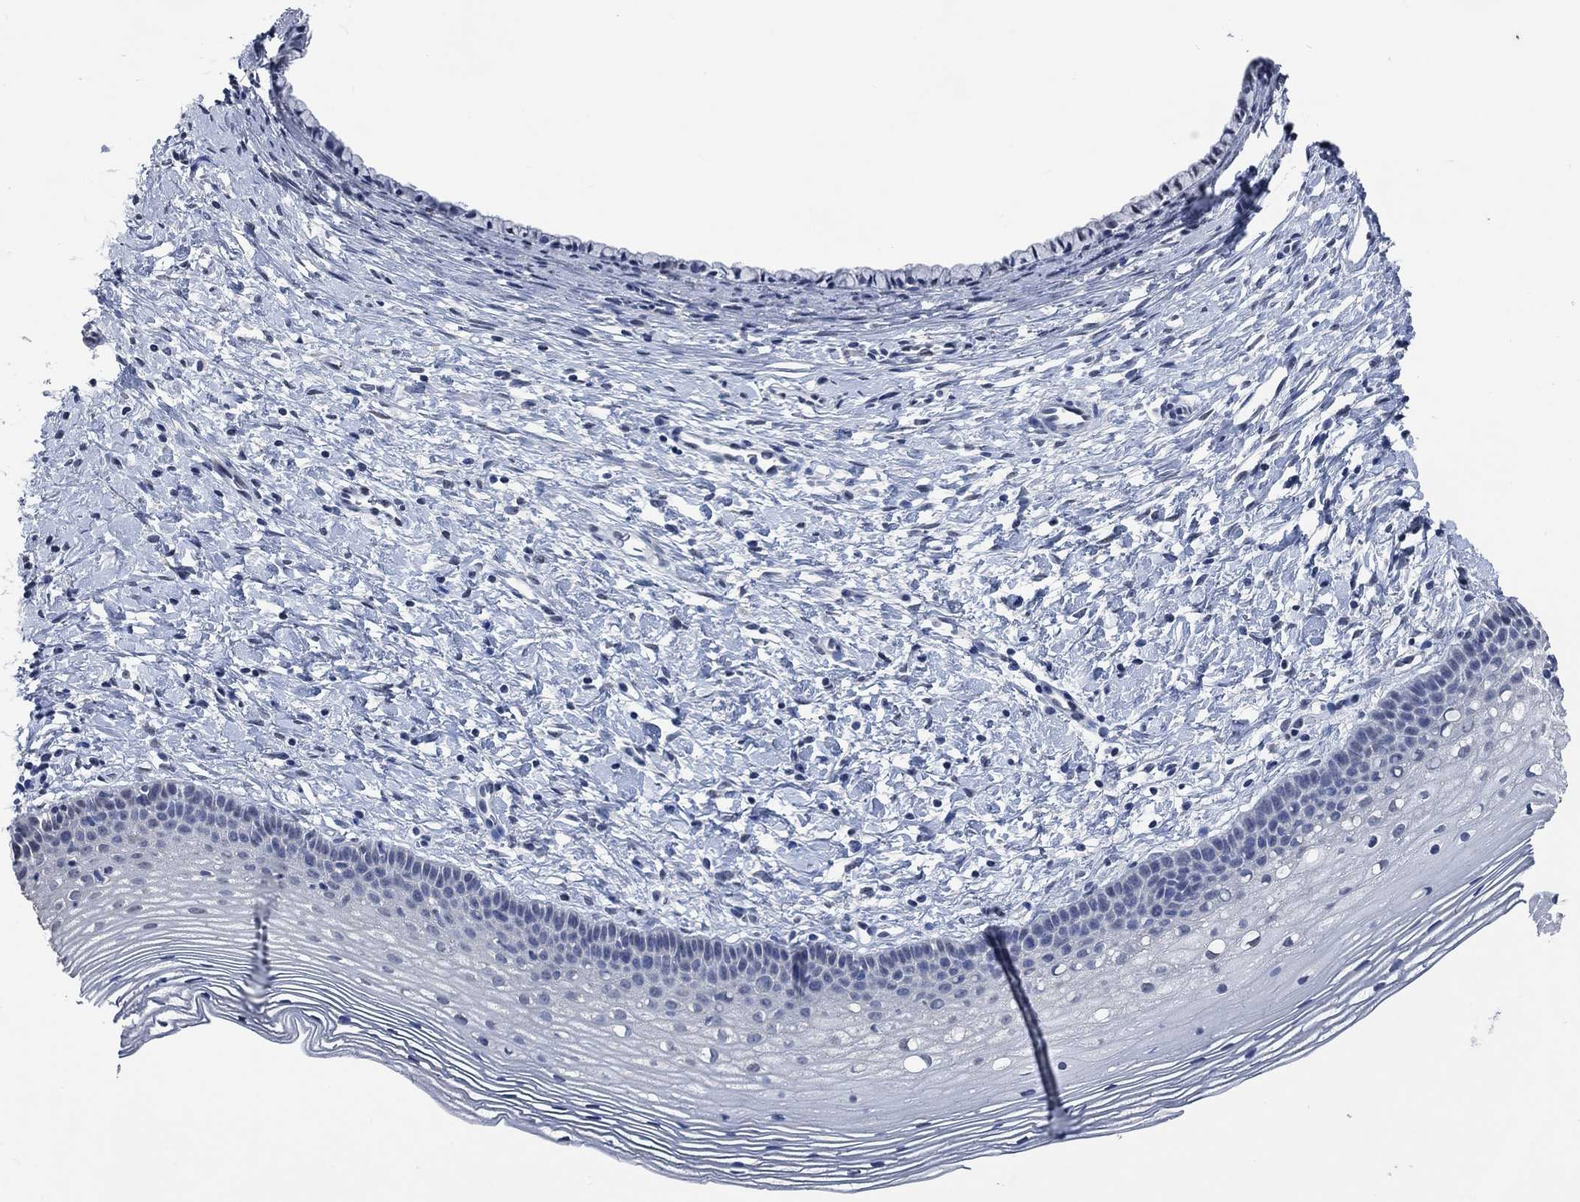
{"staining": {"intensity": "negative", "quantity": "none", "location": "none"}, "tissue": "cervix", "cell_type": "Glandular cells", "image_type": "normal", "snomed": [{"axis": "morphology", "description": "Normal tissue, NOS"}, {"axis": "topography", "description": "Cervix"}], "caption": "Human cervix stained for a protein using immunohistochemistry displays no expression in glandular cells.", "gene": "OBSCN", "patient": {"sex": "female", "age": 39}}